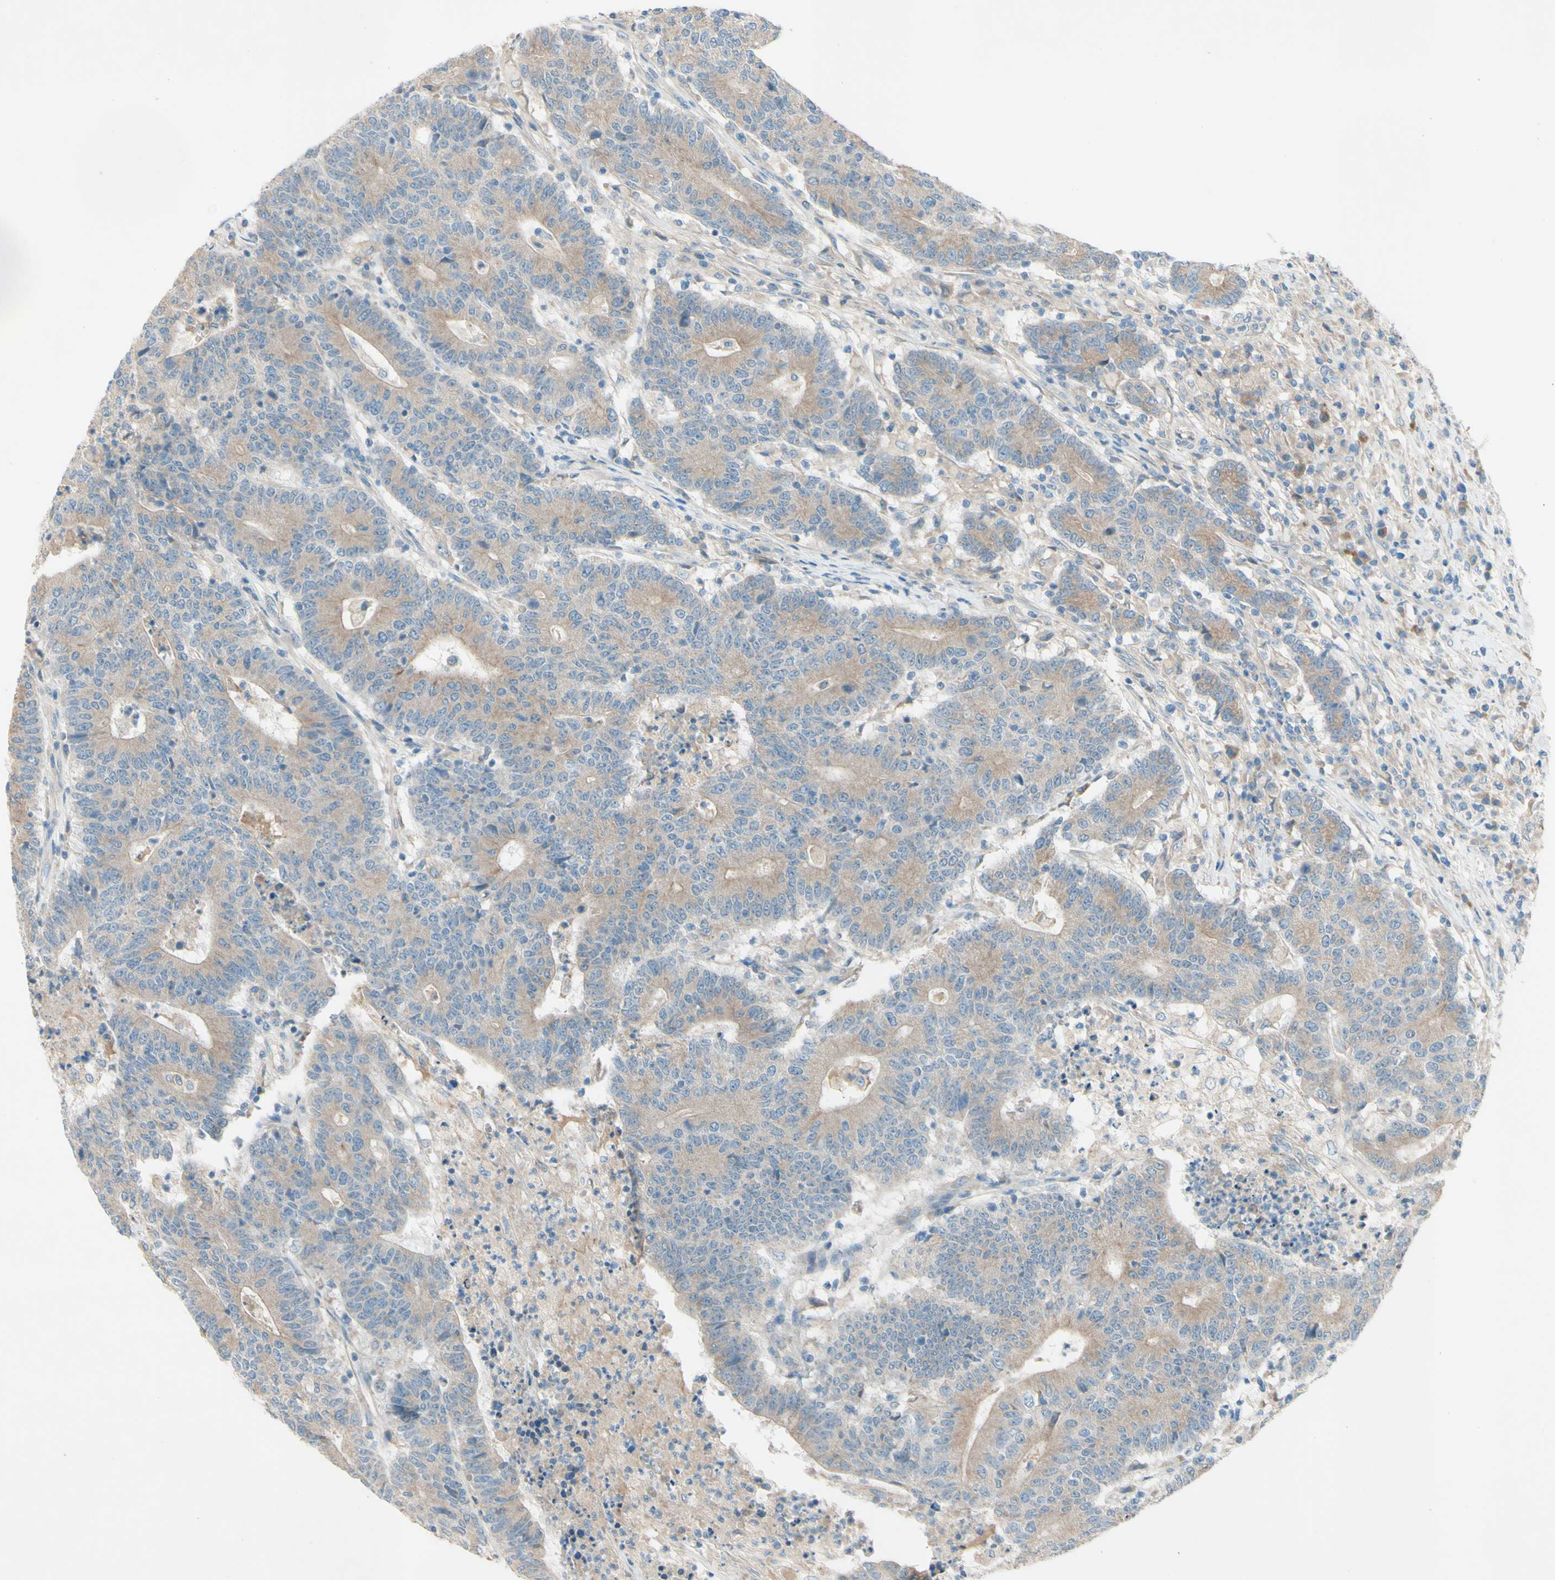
{"staining": {"intensity": "weak", "quantity": ">75%", "location": "cytoplasmic/membranous"}, "tissue": "colorectal cancer", "cell_type": "Tumor cells", "image_type": "cancer", "snomed": [{"axis": "morphology", "description": "Normal tissue, NOS"}, {"axis": "morphology", "description": "Adenocarcinoma, NOS"}, {"axis": "topography", "description": "Colon"}], "caption": "High-magnification brightfield microscopy of colorectal cancer stained with DAB (brown) and counterstained with hematoxylin (blue). tumor cells exhibit weak cytoplasmic/membranous positivity is appreciated in about>75% of cells.", "gene": "IL2", "patient": {"sex": "female", "age": 75}}